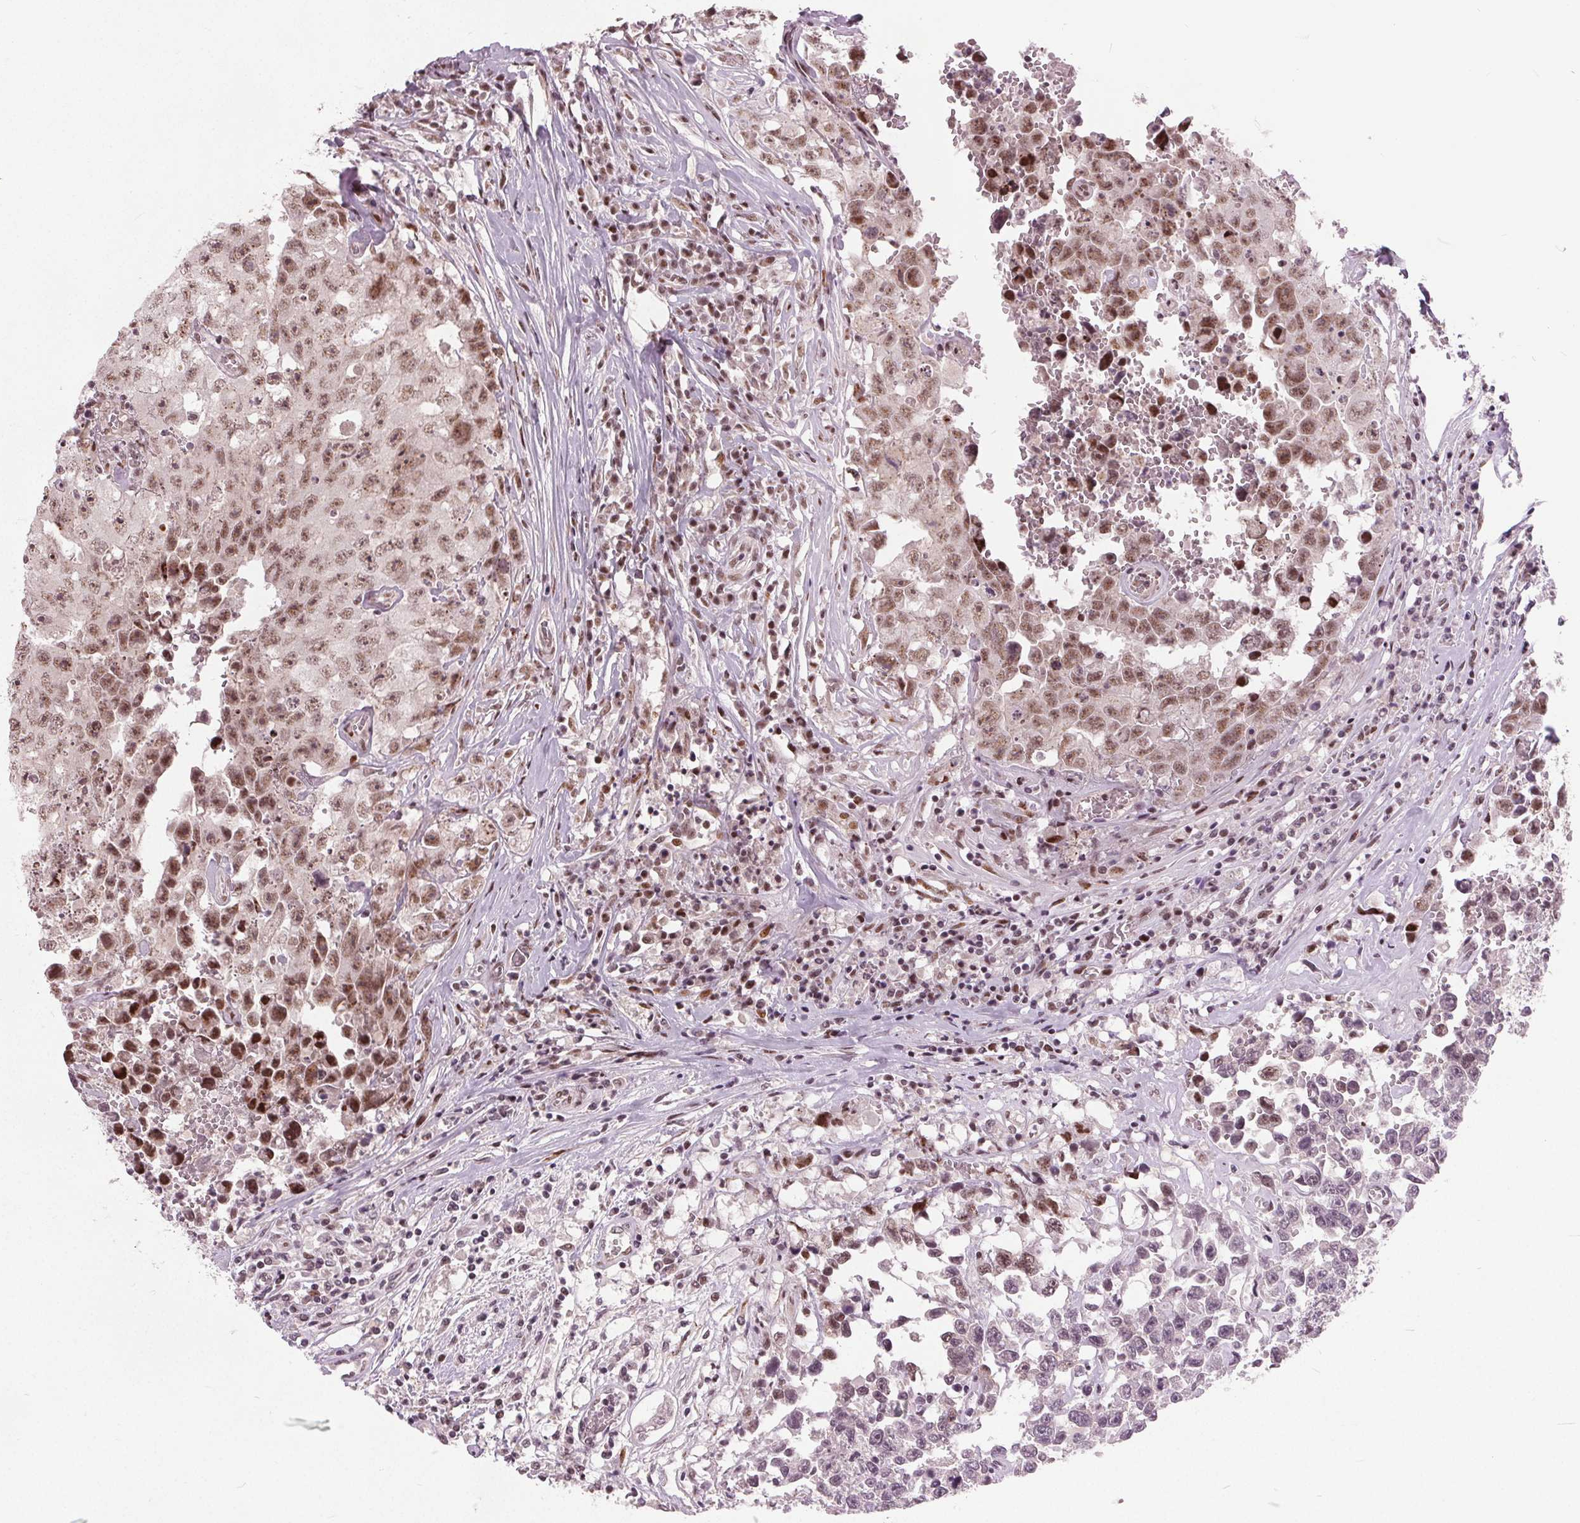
{"staining": {"intensity": "moderate", "quantity": ">75%", "location": "nuclear"}, "tissue": "testis cancer", "cell_type": "Tumor cells", "image_type": "cancer", "snomed": [{"axis": "morphology", "description": "Carcinoma, Embryonal, NOS"}, {"axis": "topography", "description": "Testis"}], "caption": "Moderate nuclear expression is present in approximately >75% of tumor cells in testis embryonal carcinoma.", "gene": "TTC34", "patient": {"sex": "male", "age": 36}}